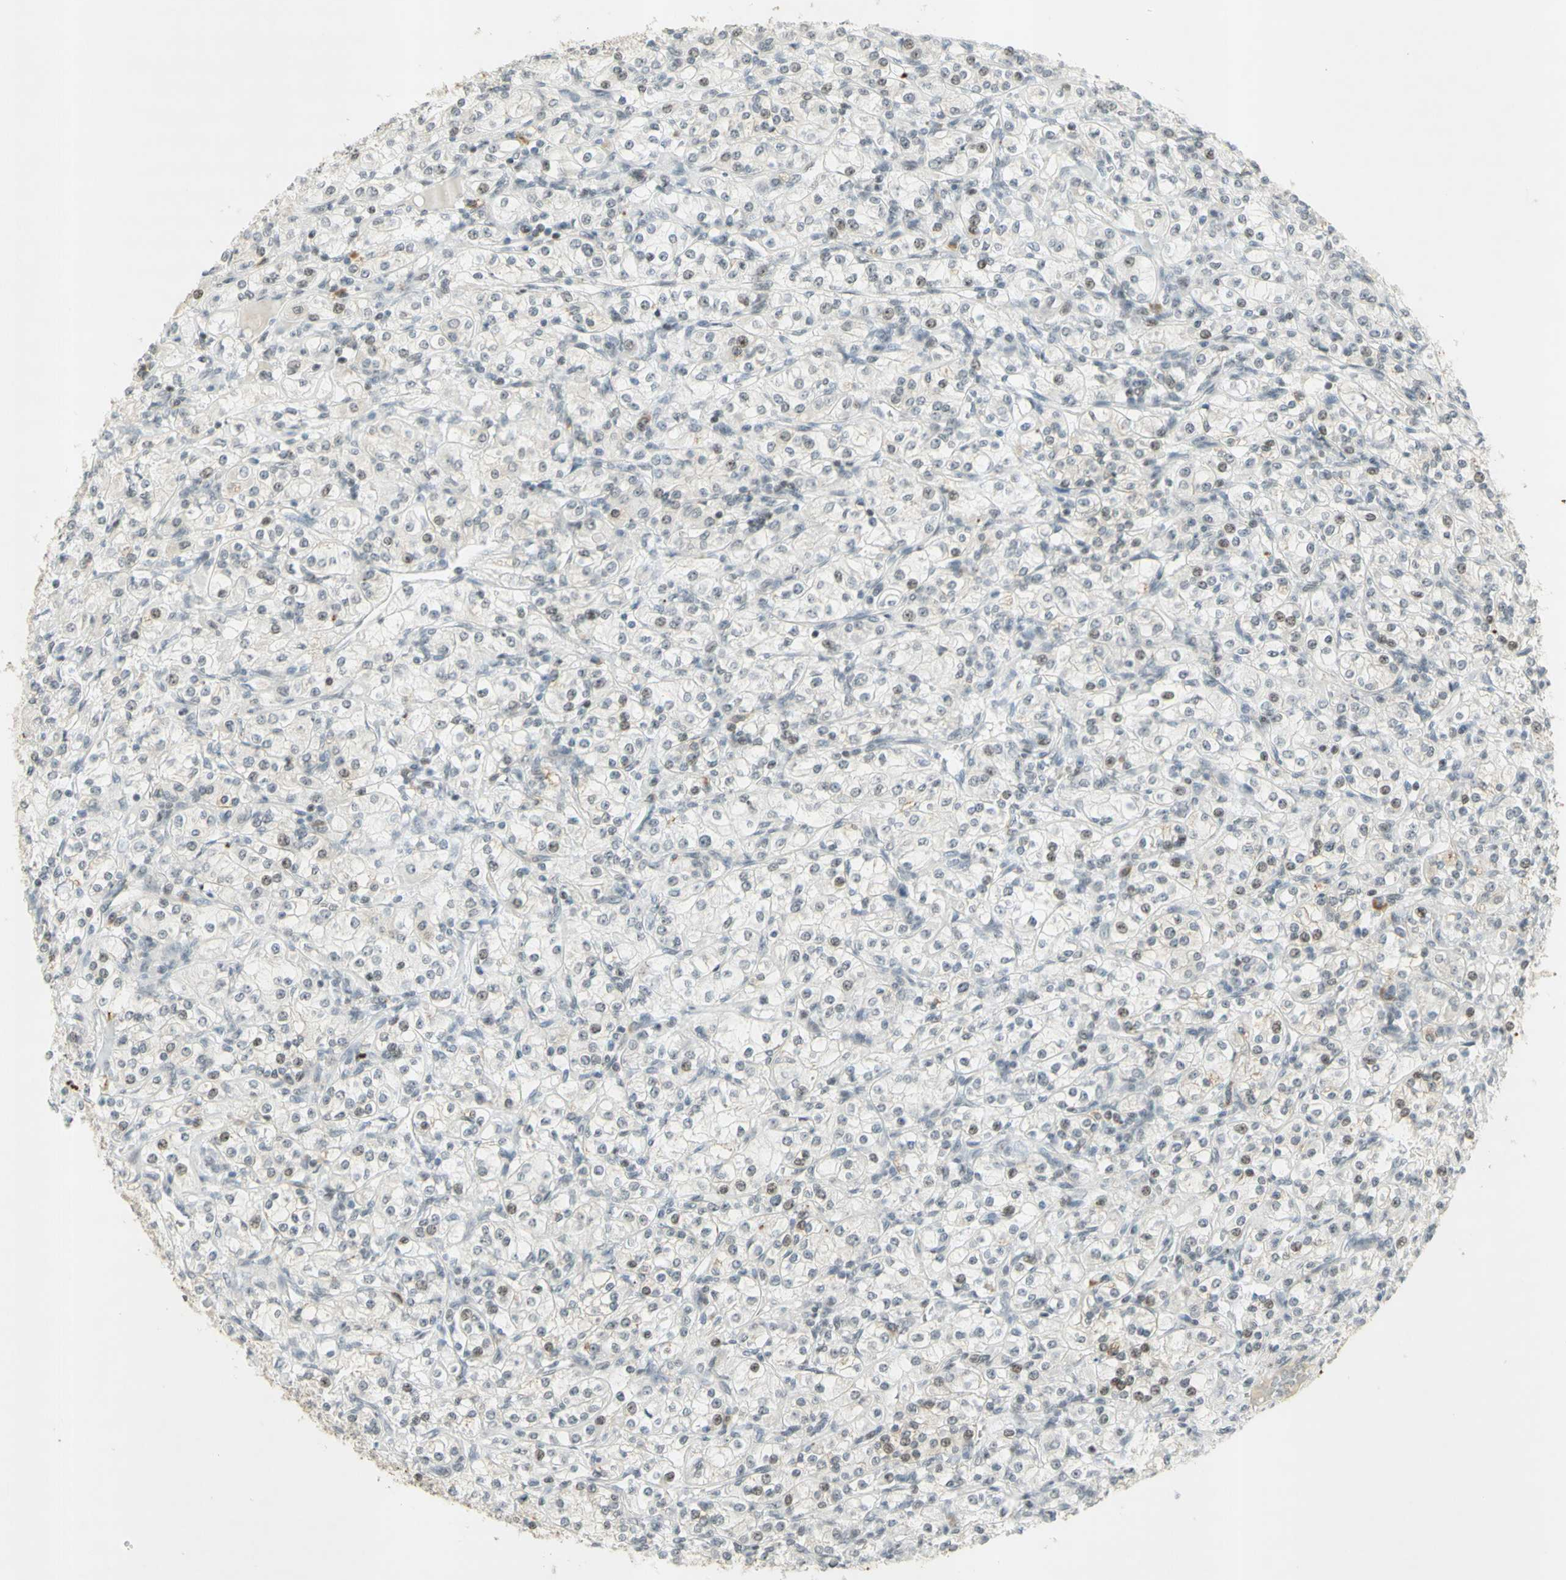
{"staining": {"intensity": "moderate", "quantity": "25%-75%", "location": "nuclear"}, "tissue": "renal cancer", "cell_type": "Tumor cells", "image_type": "cancer", "snomed": [{"axis": "morphology", "description": "Adenocarcinoma, NOS"}, {"axis": "topography", "description": "Kidney"}], "caption": "The photomicrograph exhibits a brown stain indicating the presence of a protein in the nuclear of tumor cells in renal cancer (adenocarcinoma).", "gene": "IRF1", "patient": {"sex": "male", "age": 77}}